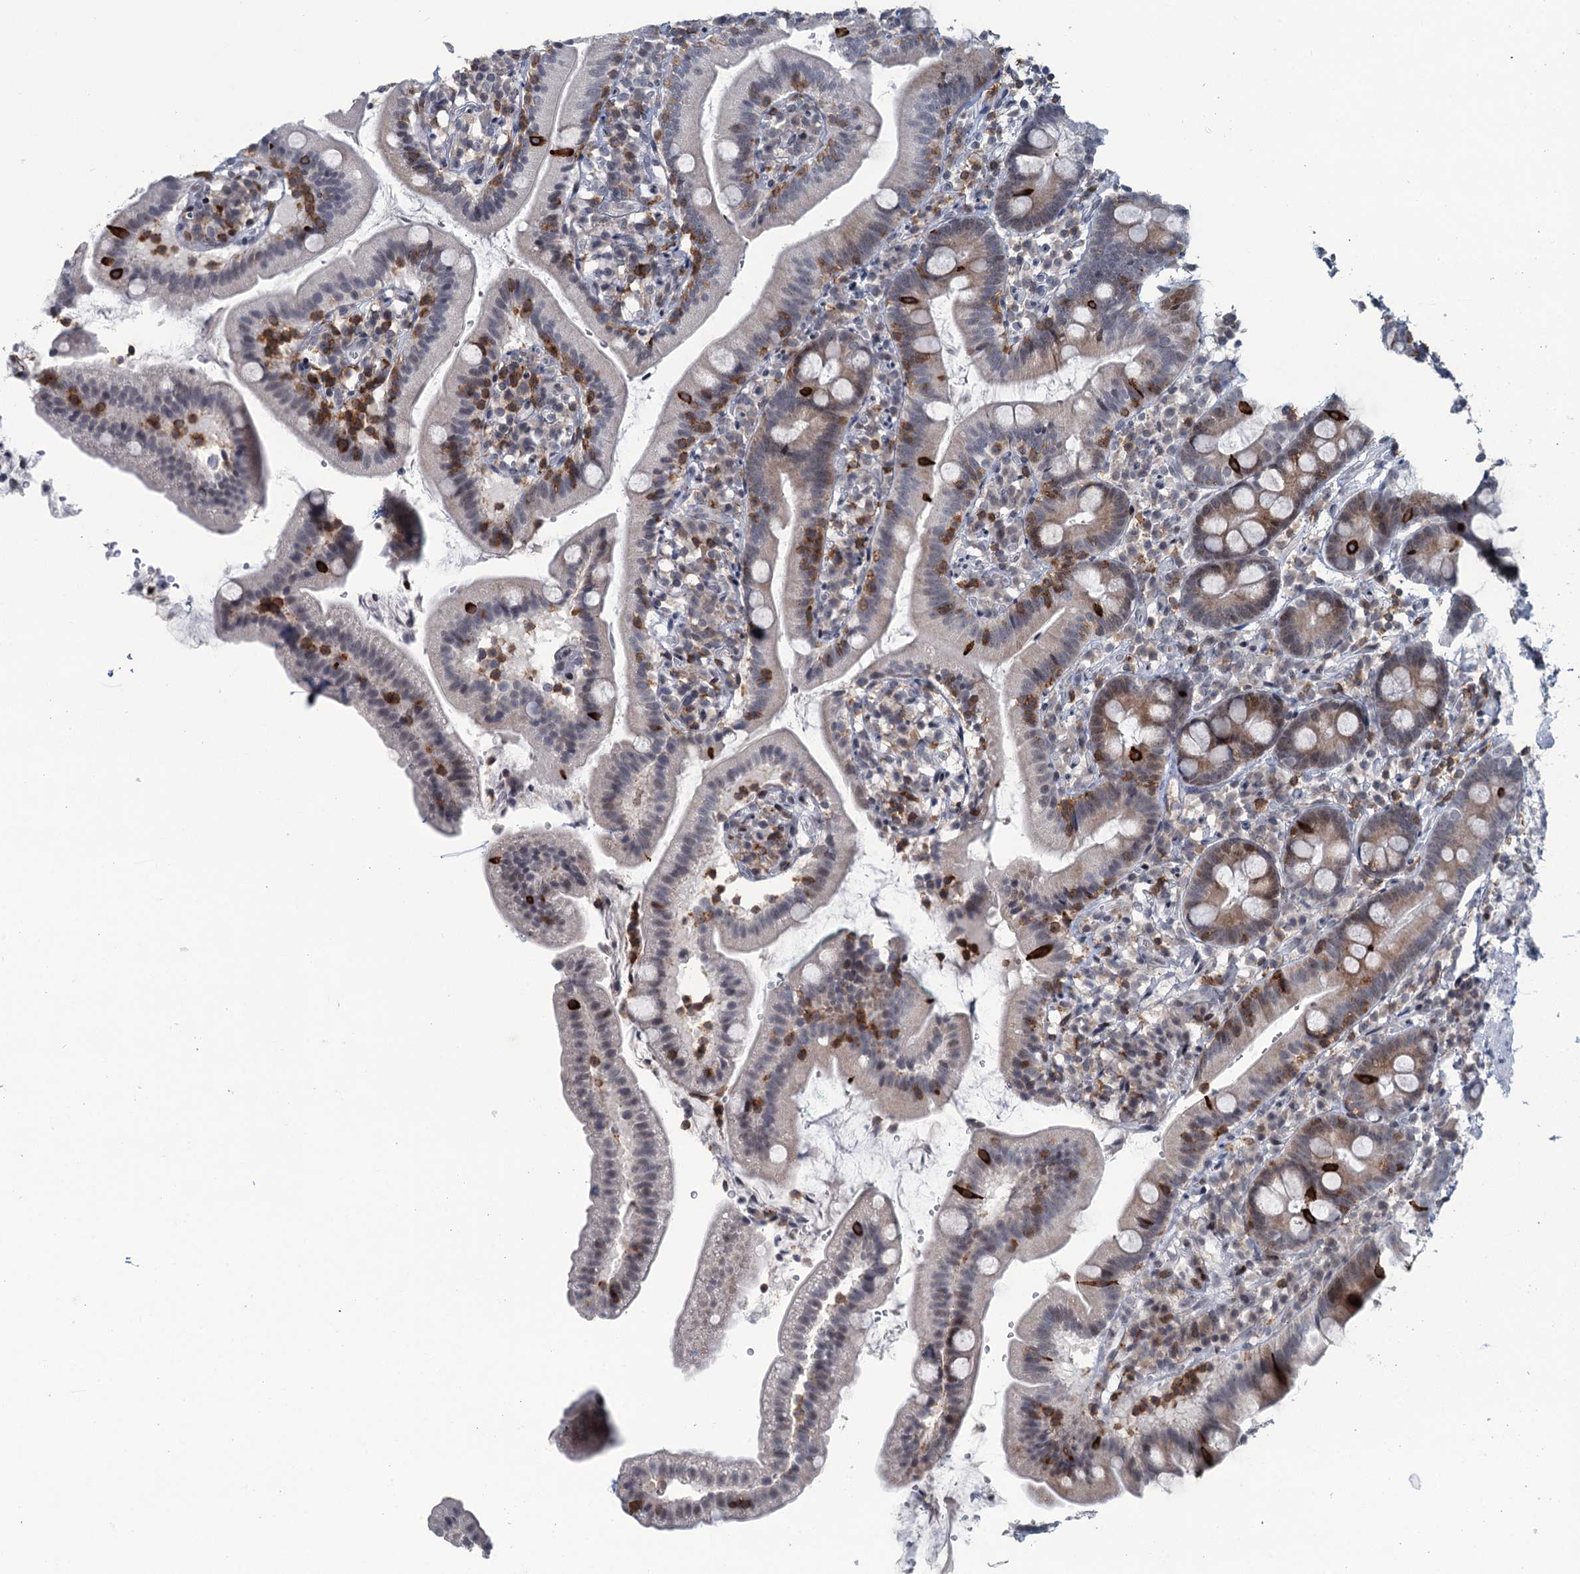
{"staining": {"intensity": "moderate", "quantity": "<25%", "location": "cytoplasmic/membranous"}, "tissue": "duodenum", "cell_type": "Glandular cells", "image_type": "normal", "snomed": [{"axis": "morphology", "description": "Normal tissue, NOS"}, {"axis": "topography", "description": "Duodenum"}], "caption": "Brown immunohistochemical staining in benign duodenum demonstrates moderate cytoplasmic/membranous expression in about <25% of glandular cells.", "gene": "FYB1", "patient": {"sex": "female", "age": 67}}